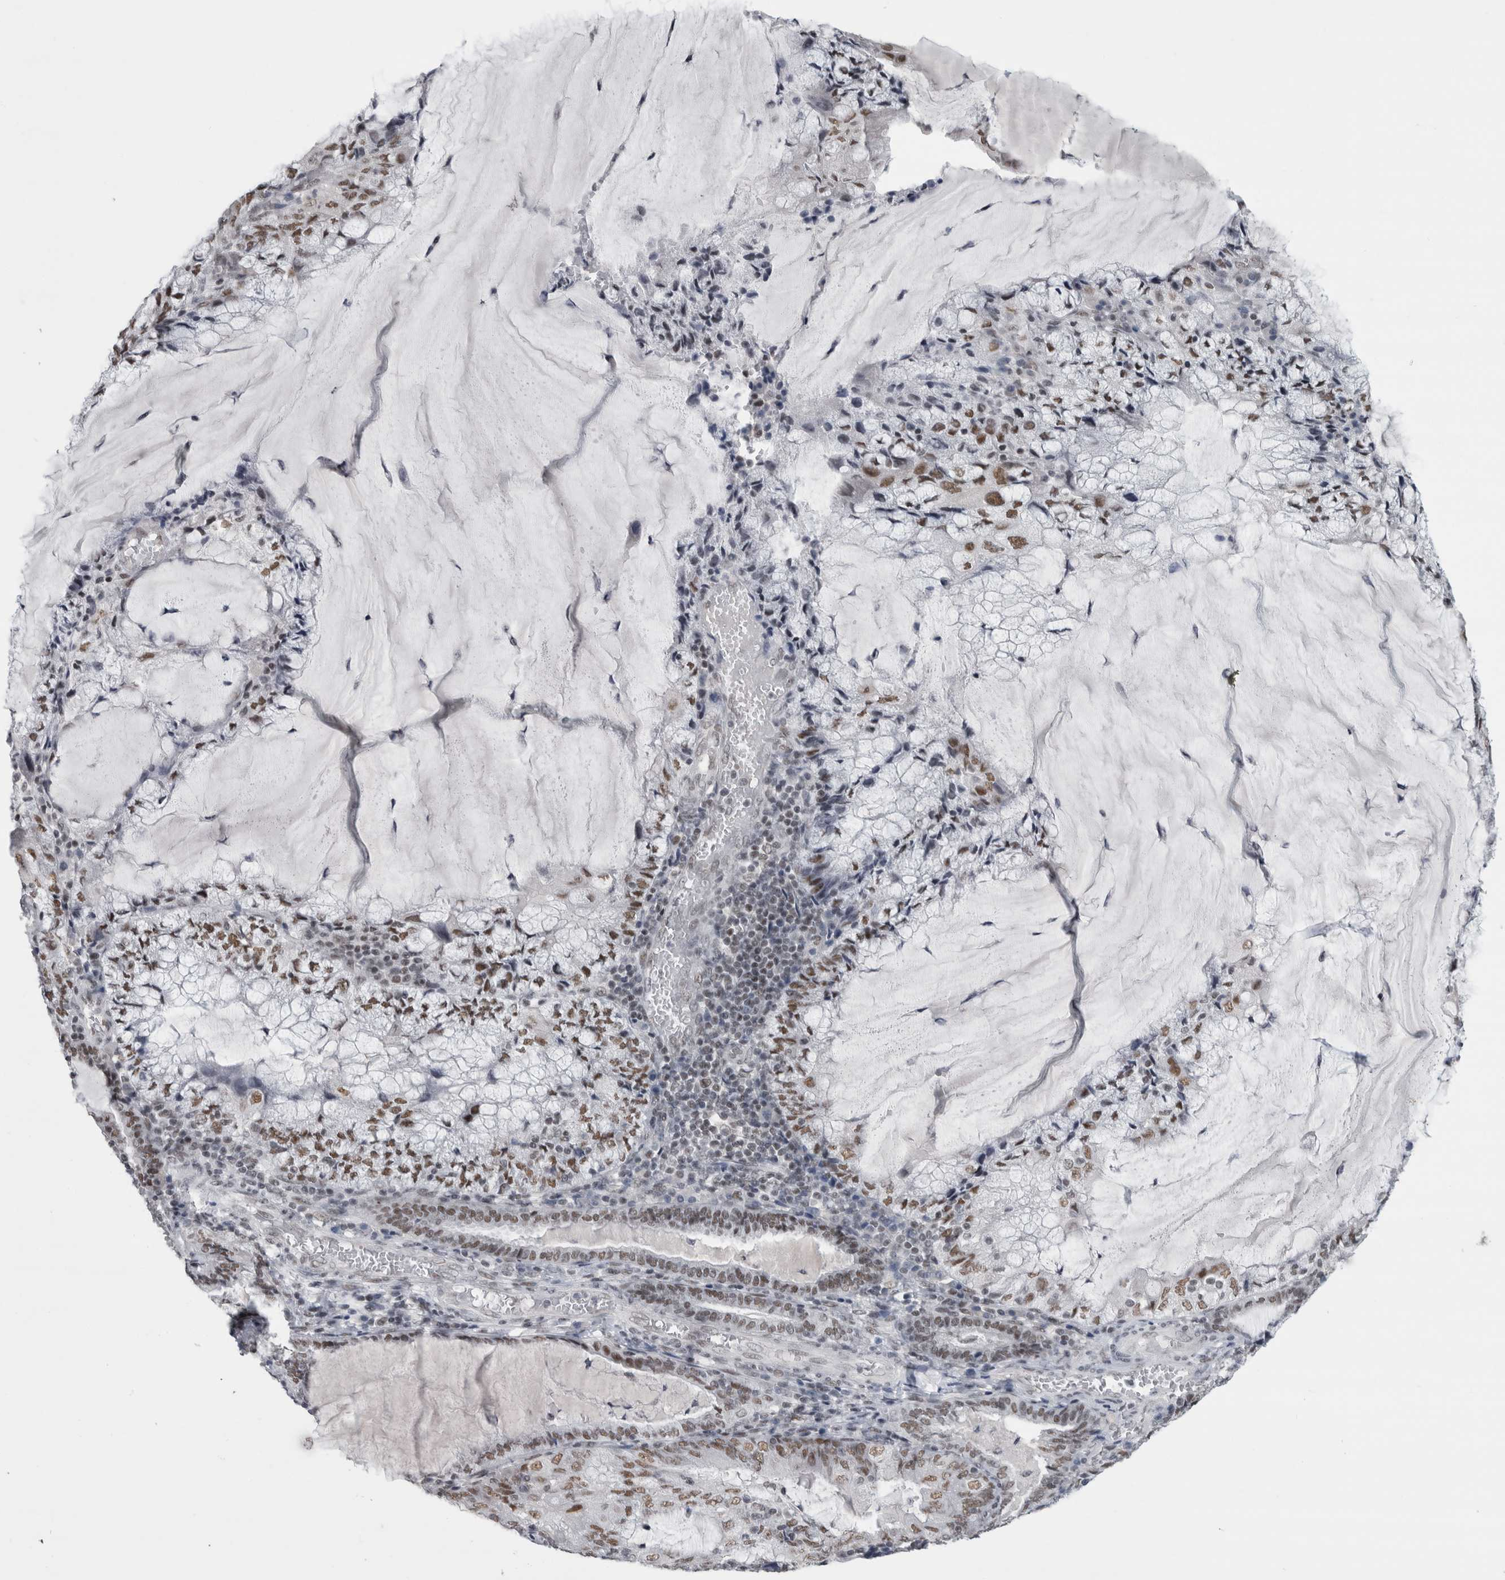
{"staining": {"intensity": "moderate", "quantity": ">75%", "location": "nuclear"}, "tissue": "endometrial cancer", "cell_type": "Tumor cells", "image_type": "cancer", "snomed": [{"axis": "morphology", "description": "Adenocarcinoma, NOS"}, {"axis": "topography", "description": "Endometrium"}], "caption": "Endometrial cancer (adenocarcinoma) stained with immunohistochemistry displays moderate nuclear staining in about >75% of tumor cells.", "gene": "ARID4B", "patient": {"sex": "female", "age": 81}}